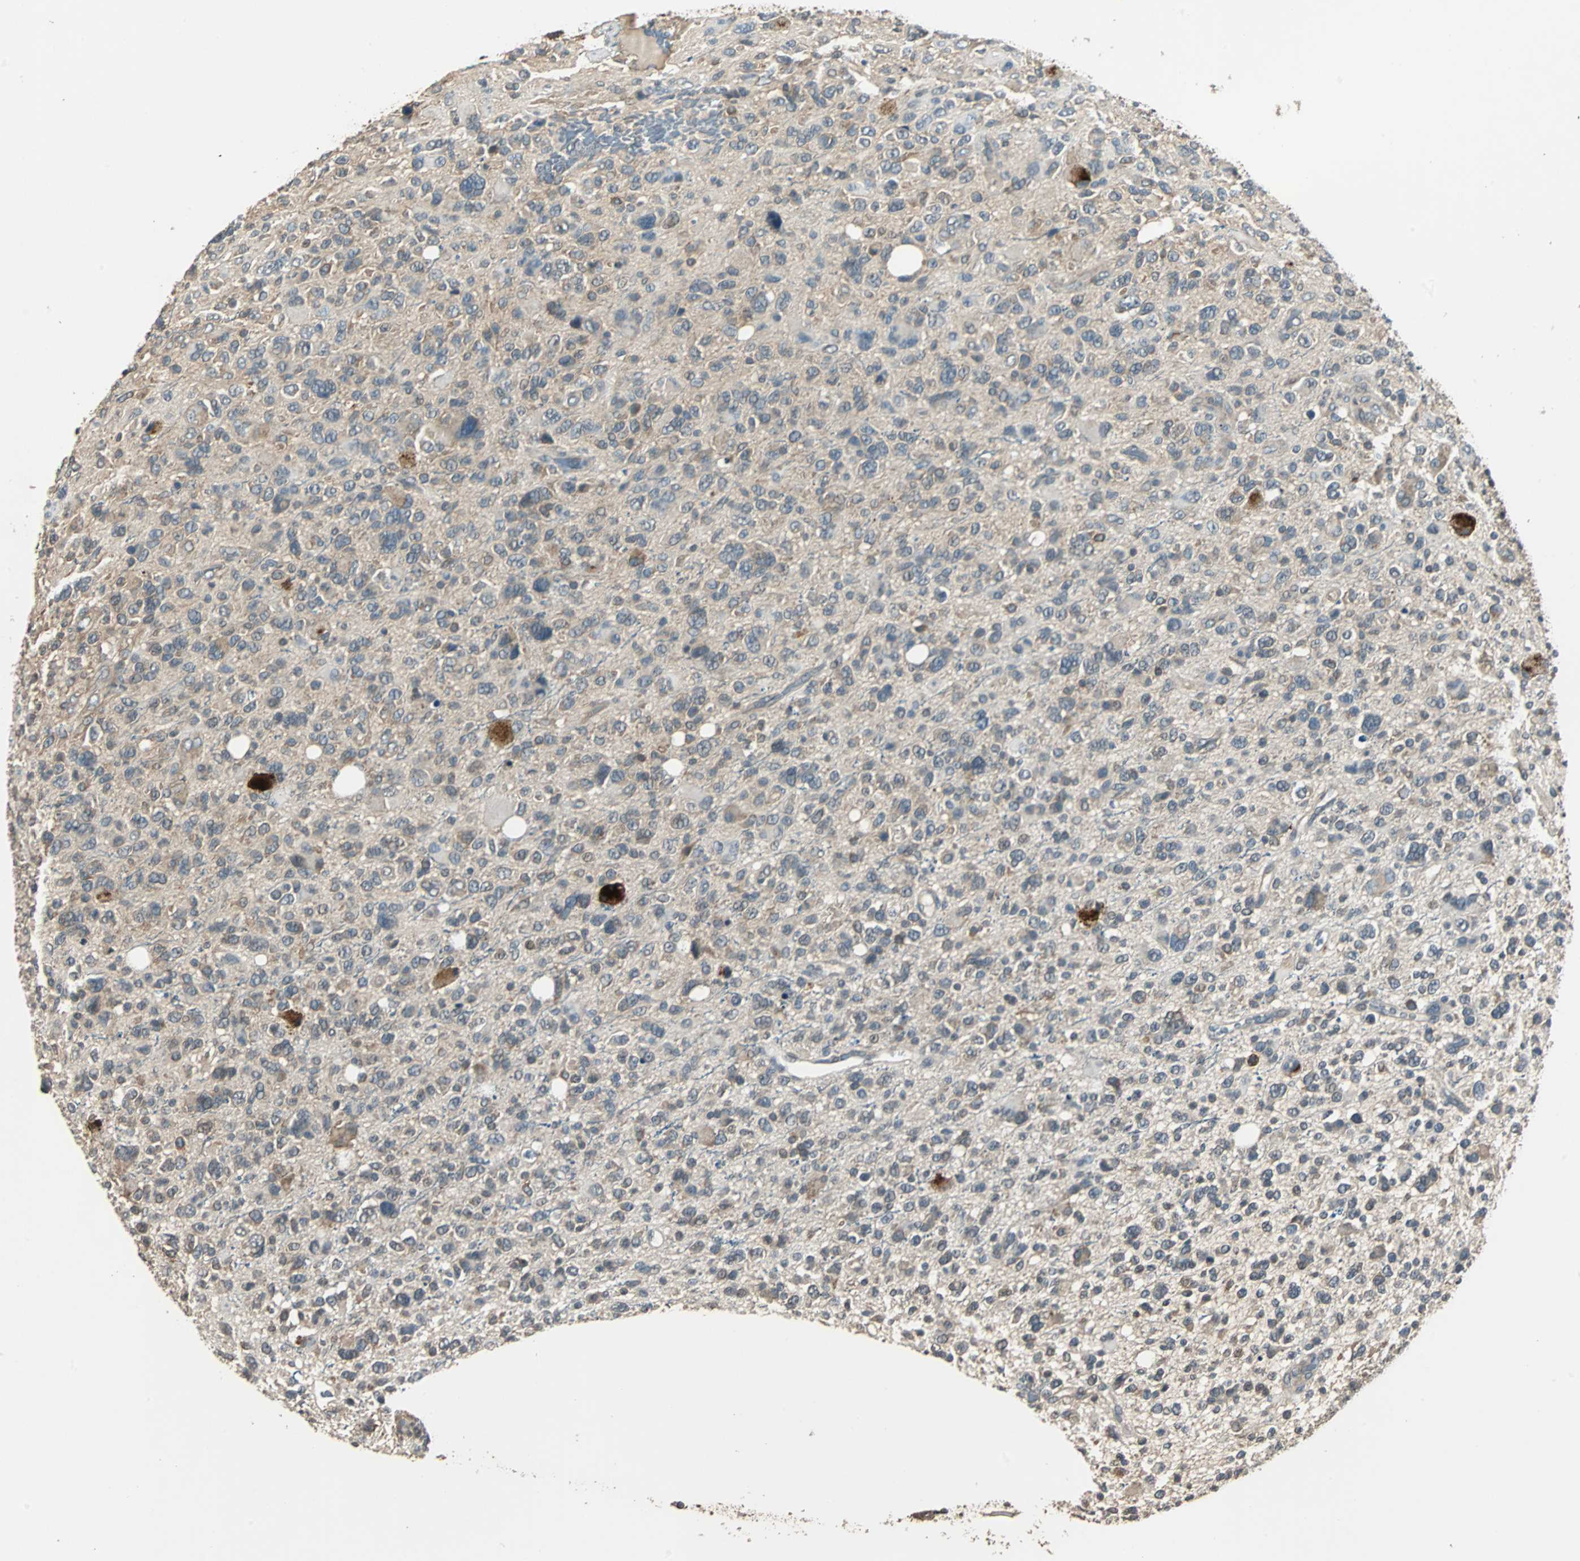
{"staining": {"intensity": "weak", "quantity": "25%-75%", "location": "cytoplasmic/membranous"}, "tissue": "glioma", "cell_type": "Tumor cells", "image_type": "cancer", "snomed": [{"axis": "morphology", "description": "Glioma, malignant, High grade"}, {"axis": "topography", "description": "Brain"}], "caption": "DAB immunohistochemical staining of human glioma shows weak cytoplasmic/membranous protein staining in about 25%-75% of tumor cells.", "gene": "ABHD2", "patient": {"sex": "male", "age": 48}}